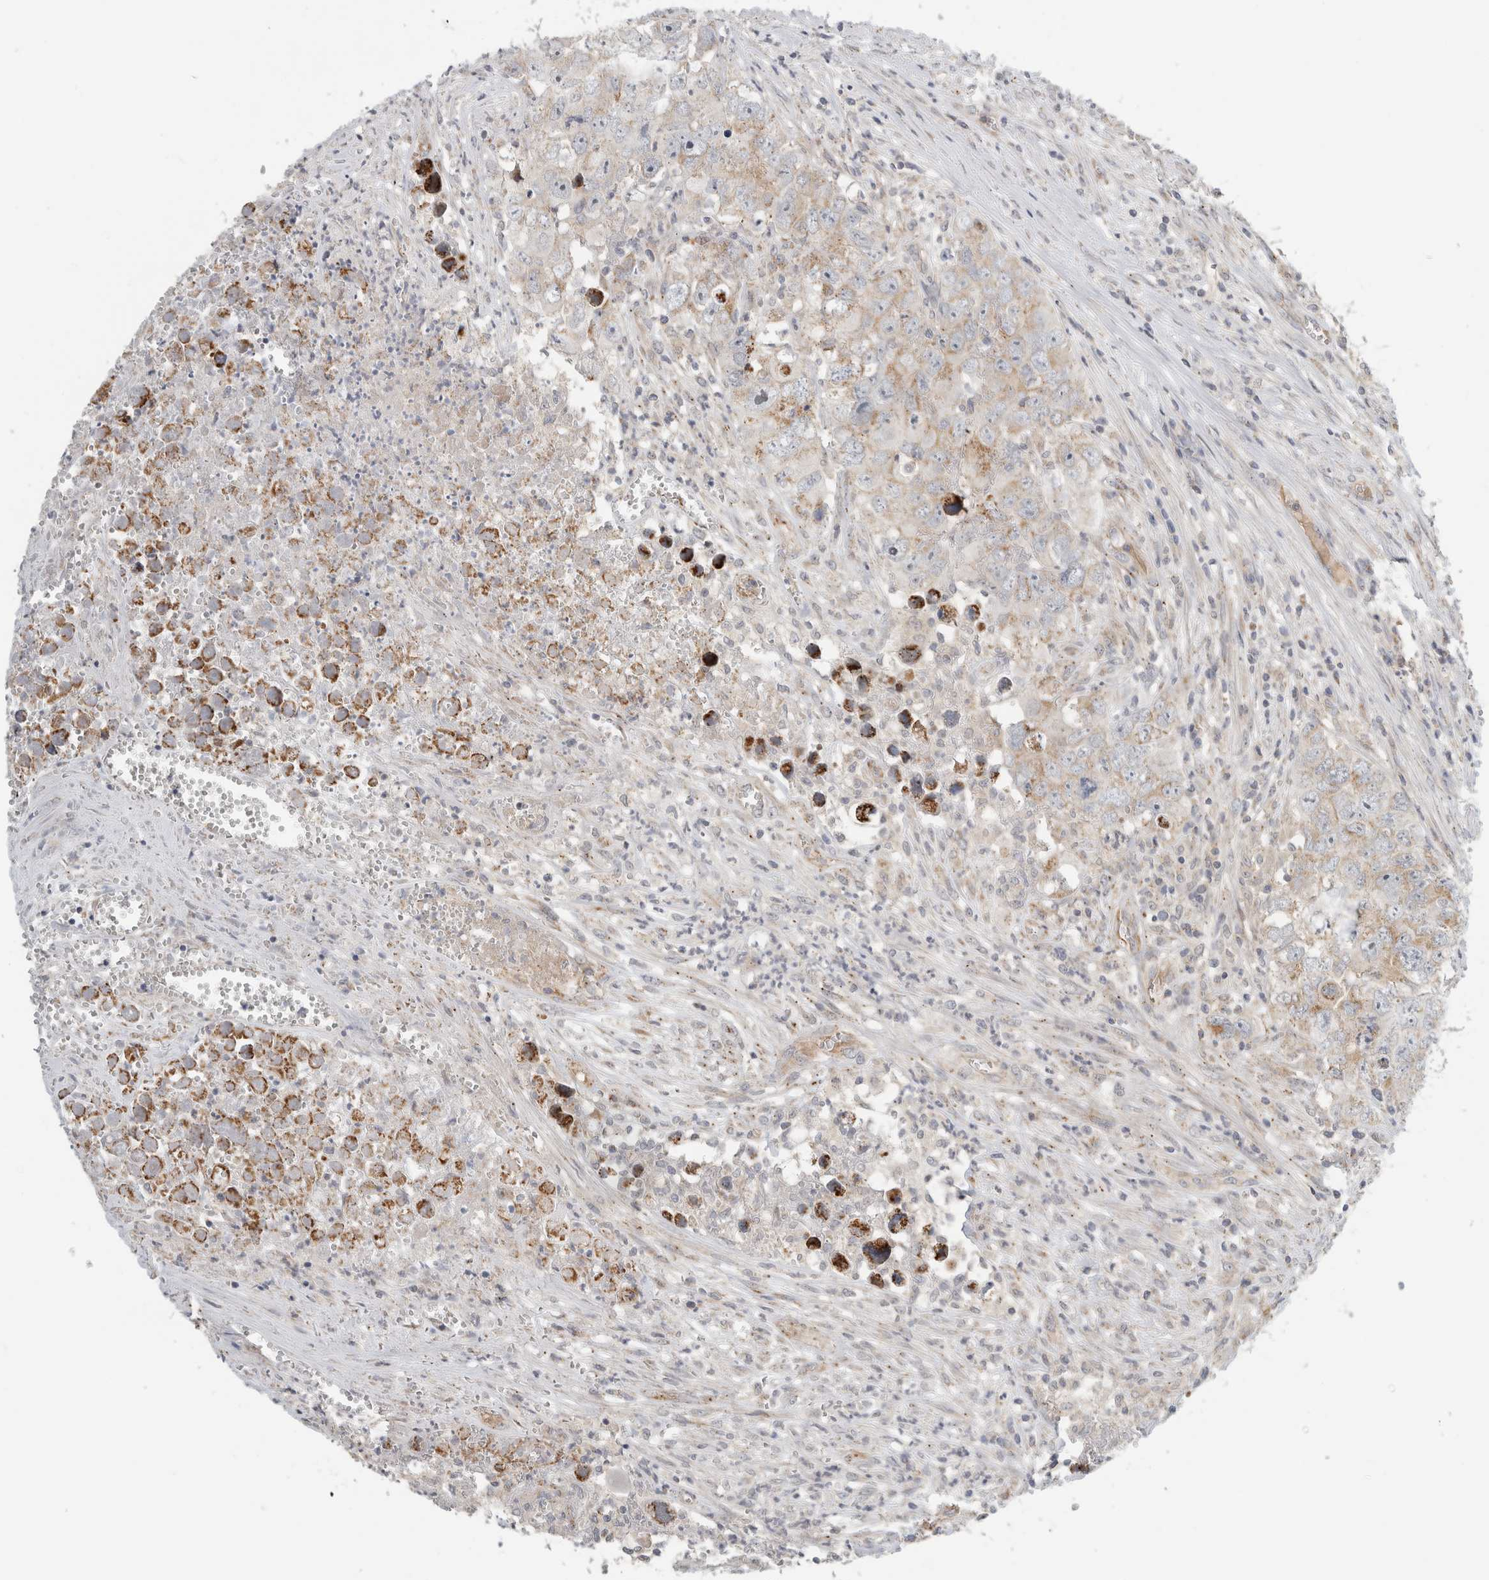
{"staining": {"intensity": "moderate", "quantity": "25%-75%", "location": "cytoplasmic/membranous"}, "tissue": "testis cancer", "cell_type": "Tumor cells", "image_type": "cancer", "snomed": [{"axis": "morphology", "description": "Seminoma, NOS"}, {"axis": "morphology", "description": "Carcinoma, Embryonal, NOS"}, {"axis": "topography", "description": "Testis"}], "caption": "The photomicrograph shows a brown stain indicating the presence of a protein in the cytoplasmic/membranous of tumor cells in testis cancer (embryonal carcinoma).", "gene": "KPNA5", "patient": {"sex": "male", "age": 43}}